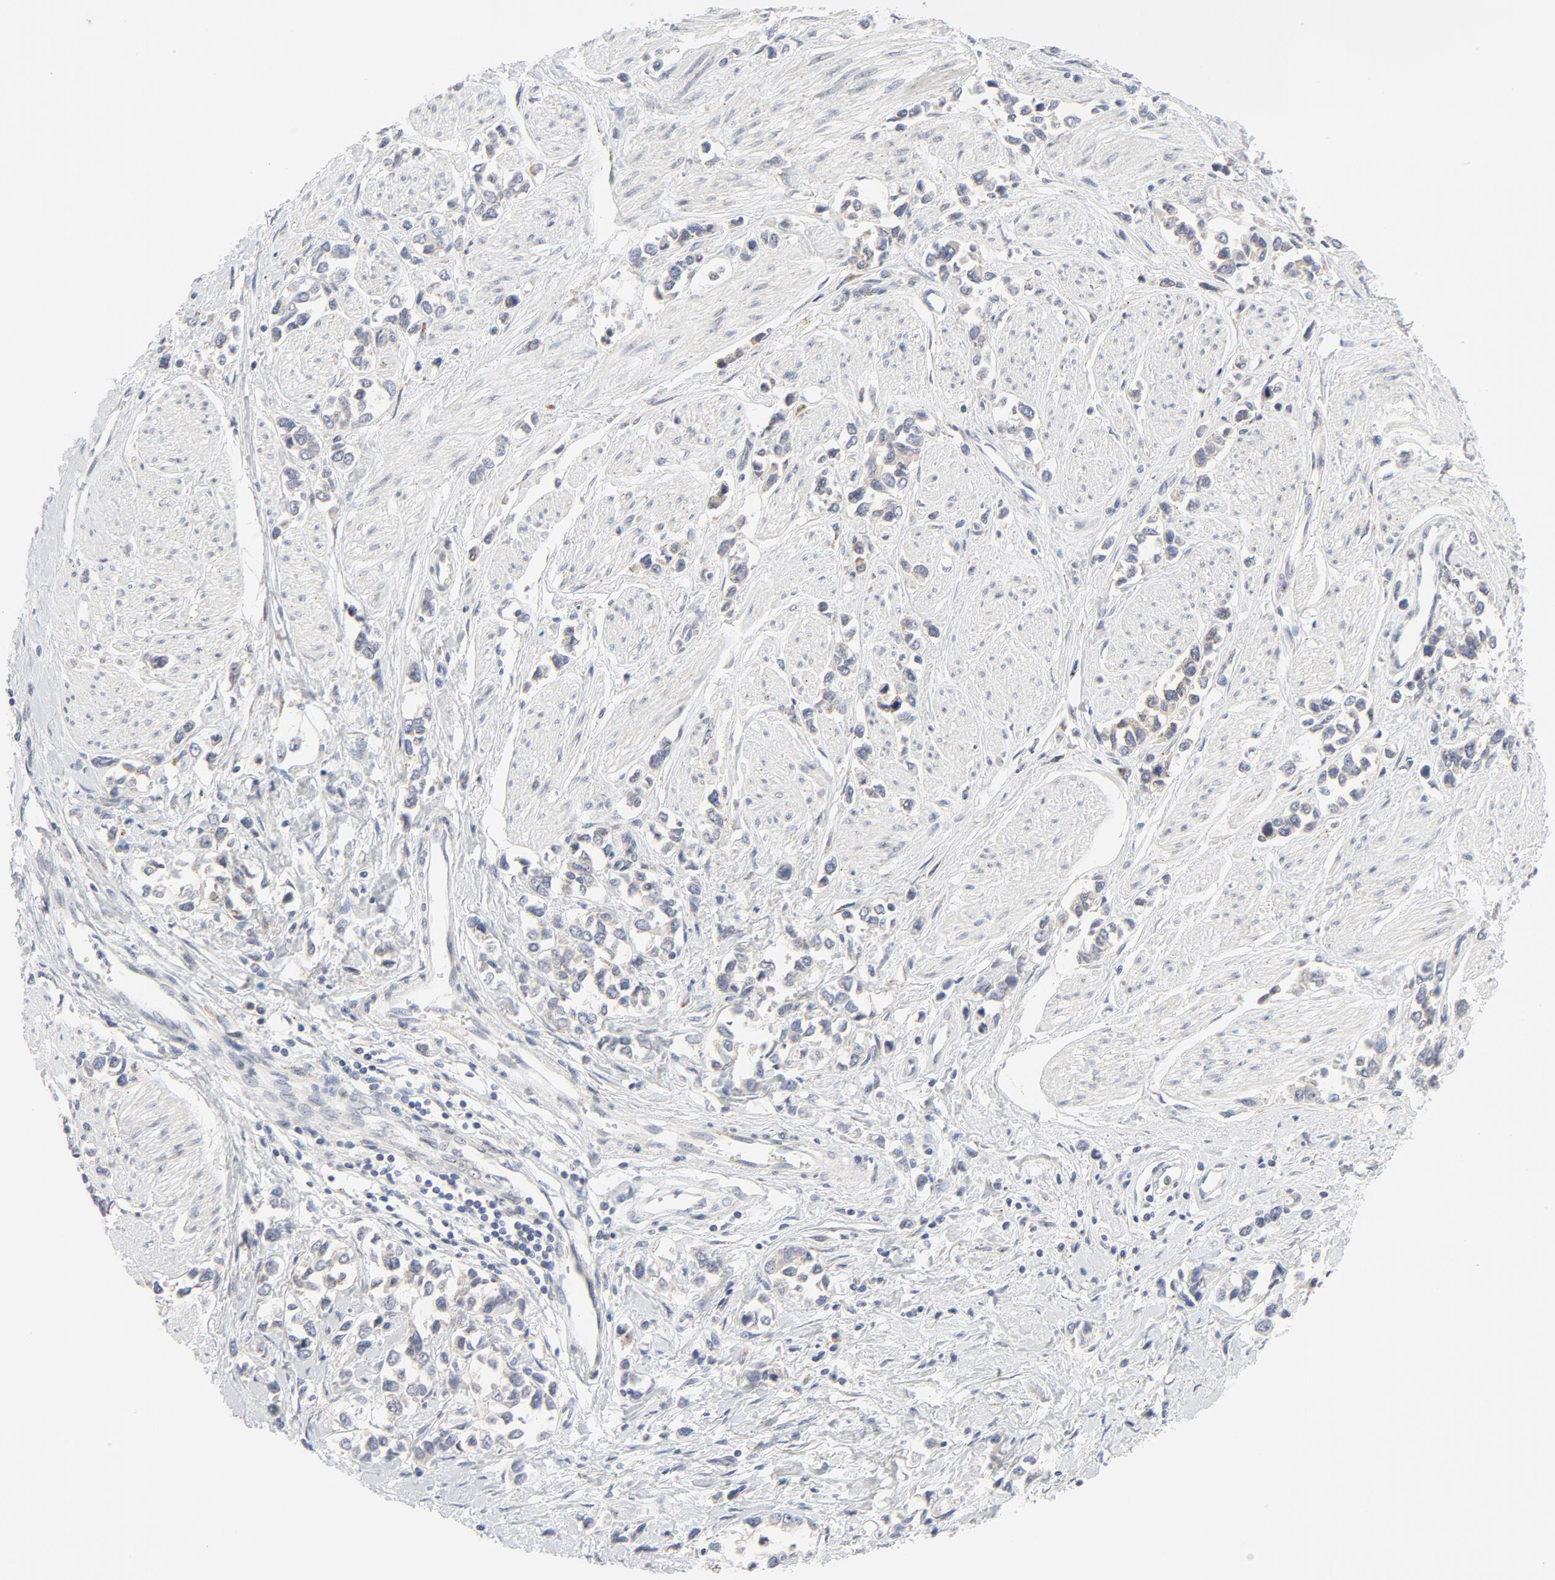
{"staining": {"intensity": "weak", "quantity": "25%-75%", "location": "cytoplasmic/membranous"}, "tissue": "stomach cancer", "cell_type": "Tumor cells", "image_type": "cancer", "snomed": [{"axis": "morphology", "description": "Adenocarcinoma, NOS"}, {"axis": "topography", "description": "Stomach, upper"}], "caption": "Immunohistochemistry (IHC) histopathology image of human adenocarcinoma (stomach) stained for a protein (brown), which reveals low levels of weak cytoplasmic/membranous staining in approximately 25%-75% of tumor cells.", "gene": "LRP6", "patient": {"sex": "male", "age": 76}}